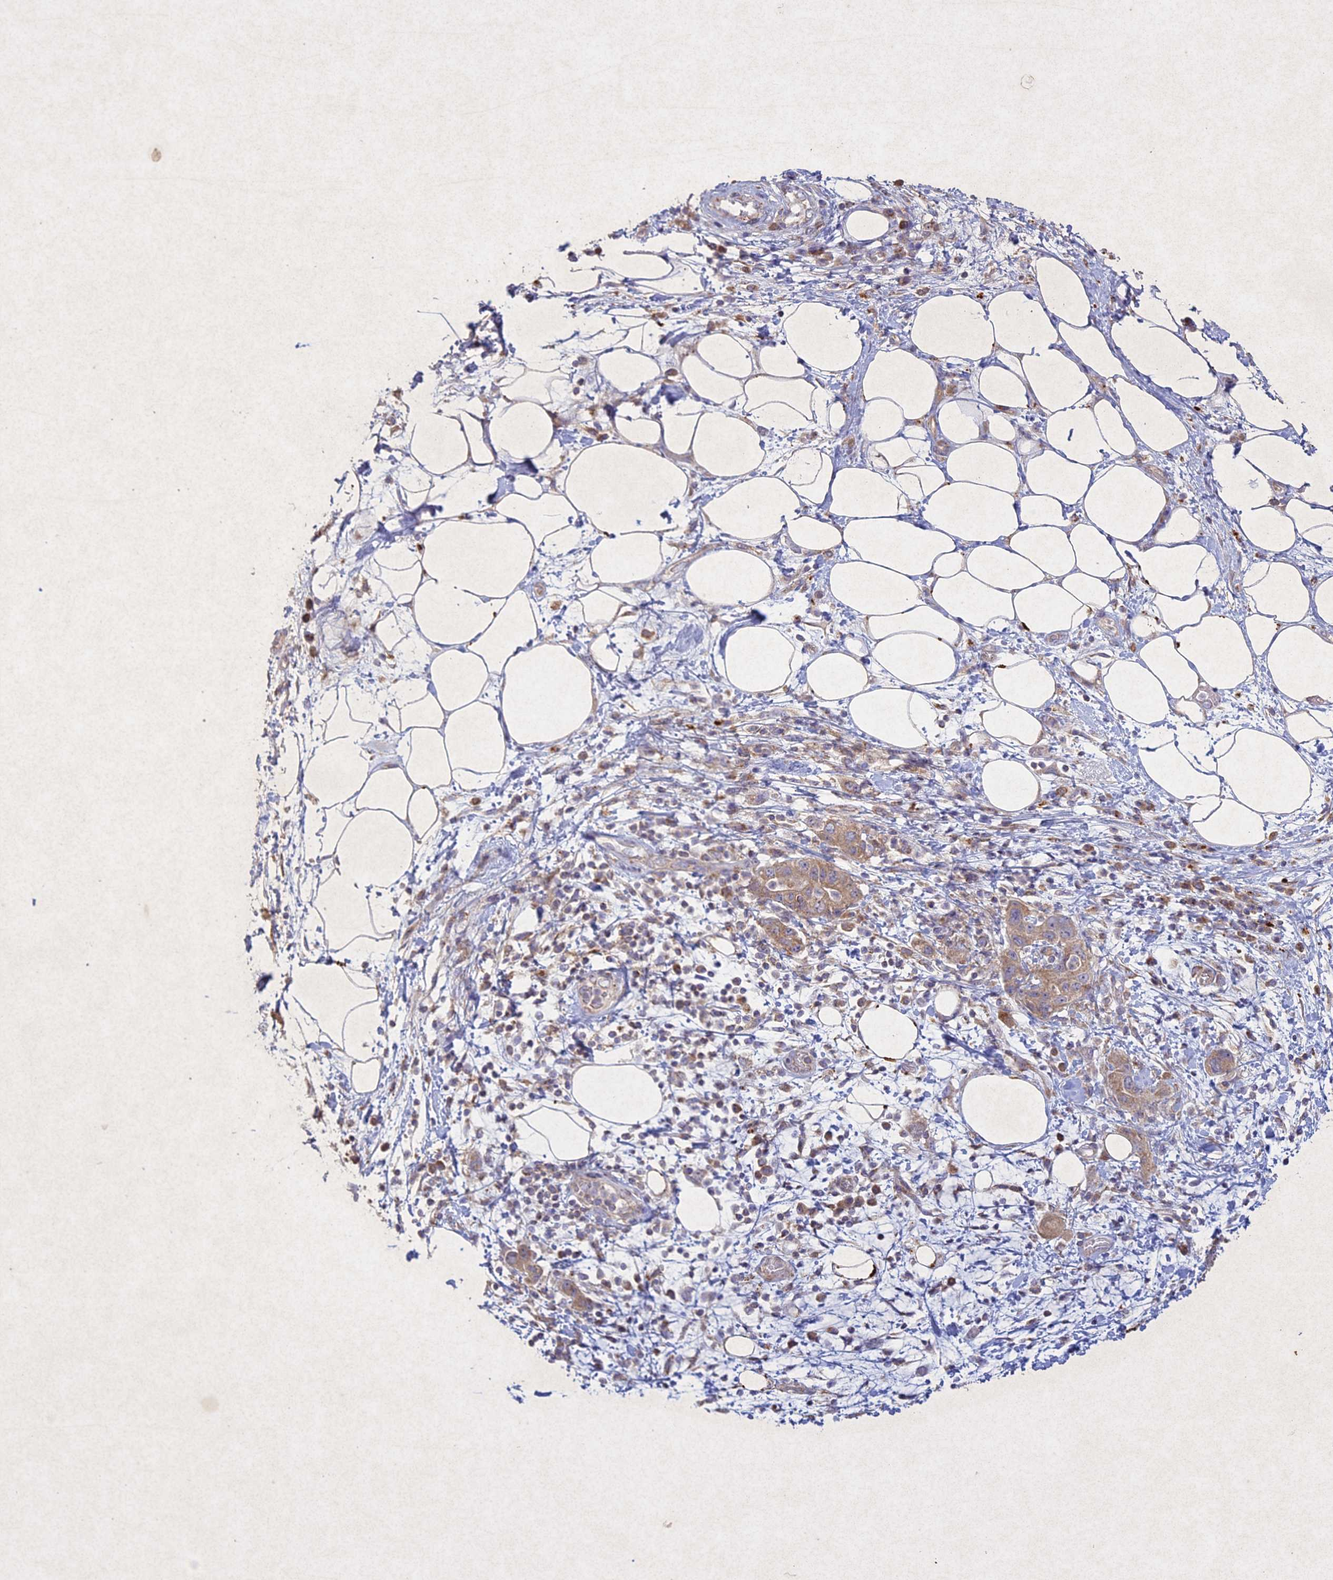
{"staining": {"intensity": "weak", "quantity": ">75%", "location": "cytoplasmic/membranous"}, "tissue": "pancreatic cancer", "cell_type": "Tumor cells", "image_type": "cancer", "snomed": [{"axis": "morphology", "description": "Adenocarcinoma, NOS"}, {"axis": "topography", "description": "Pancreas"}], "caption": "Immunohistochemical staining of pancreatic cancer shows low levels of weak cytoplasmic/membranous expression in about >75% of tumor cells. (Brightfield microscopy of DAB IHC at high magnification).", "gene": "CIAO2B", "patient": {"sex": "female", "age": 73}}